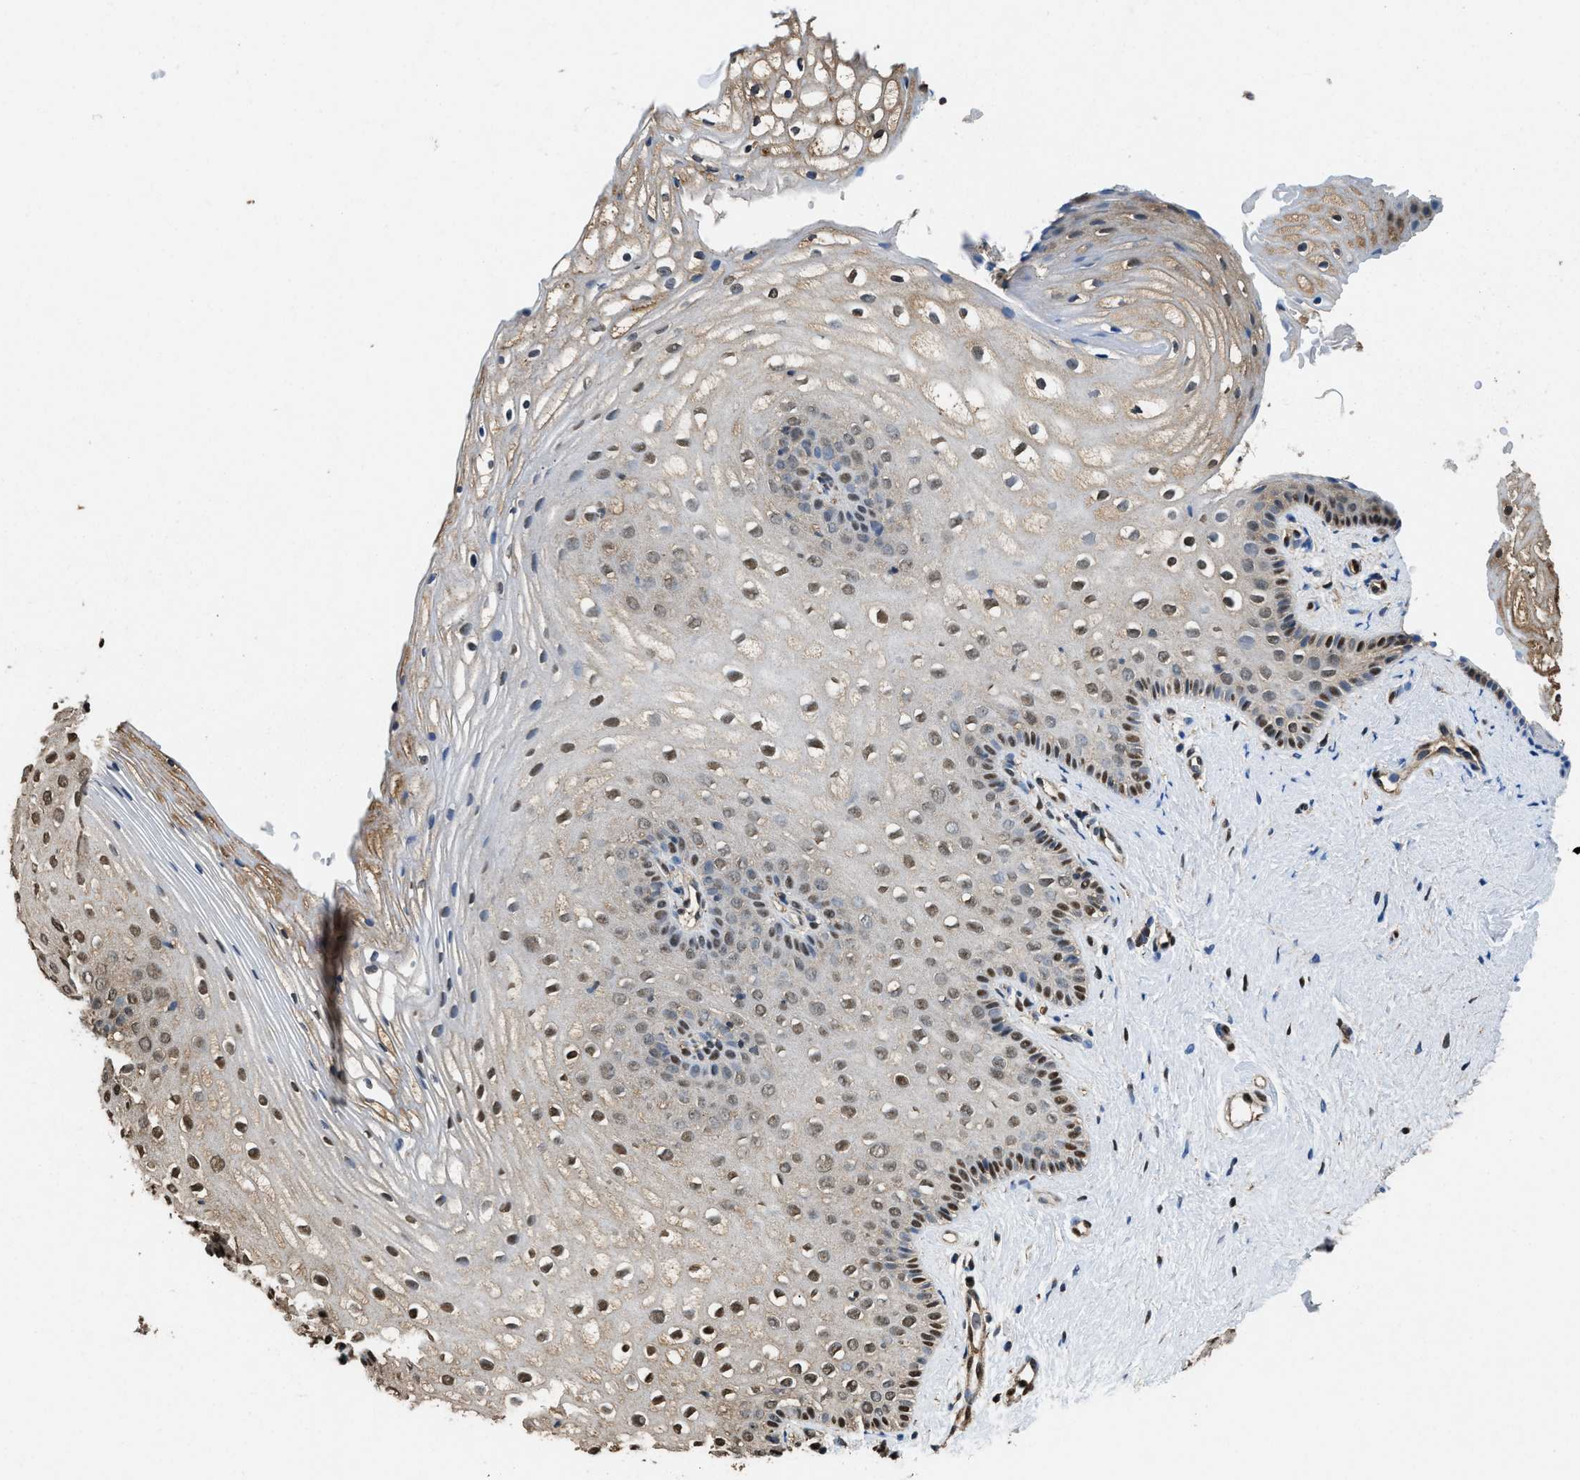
{"staining": {"intensity": "moderate", "quantity": "25%-75%", "location": "nuclear"}, "tissue": "vagina", "cell_type": "Squamous epithelial cells", "image_type": "normal", "snomed": [{"axis": "morphology", "description": "Normal tissue, NOS"}, {"axis": "topography", "description": "Vagina"}], "caption": "Protein staining exhibits moderate nuclear expression in approximately 25%-75% of squamous epithelial cells in unremarkable vagina. The staining was performed using DAB (3,3'-diaminobenzidine), with brown indicating positive protein expression. Nuclei are stained blue with hematoxylin.", "gene": "GAPDH", "patient": {"sex": "female", "age": 32}}